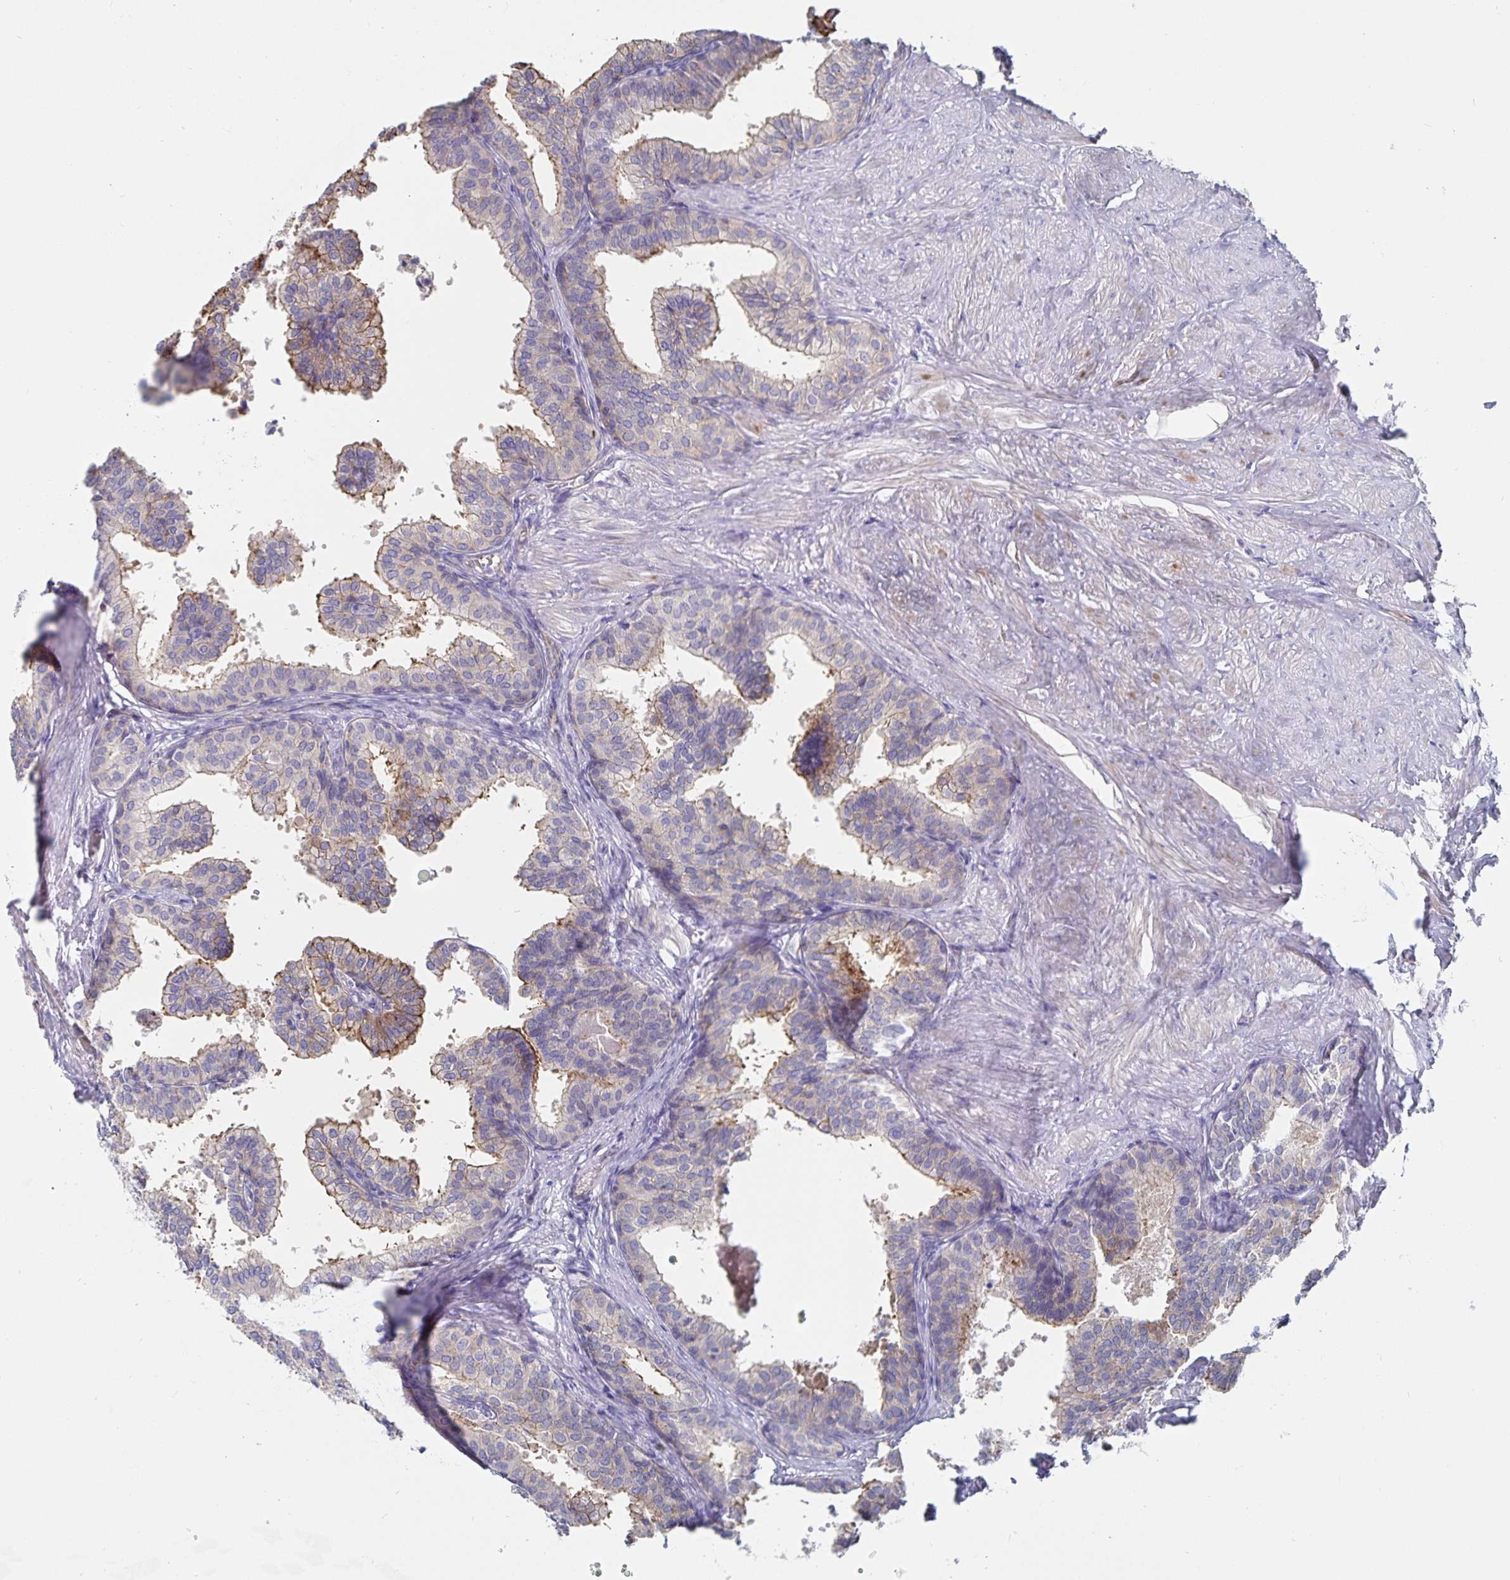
{"staining": {"intensity": "moderate", "quantity": "25%-75%", "location": "cytoplasmic/membranous"}, "tissue": "prostate", "cell_type": "Glandular cells", "image_type": "normal", "snomed": [{"axis": "morphology", "description": "Normal tissue, NOS"}, {"axis": "topography", "description": "Prostate"}, {"axis": "topography", "description": "Peripheral nerve tissue"}], "caption": "About 25%-75% of glandular cells in normal human prostate reveal moderate cytoplasmic/membranous protein positivity as visualized by brown immunohistochemical staining.", "gene": "SSTR1", "patient": {"sex": "male", "age": 55}}